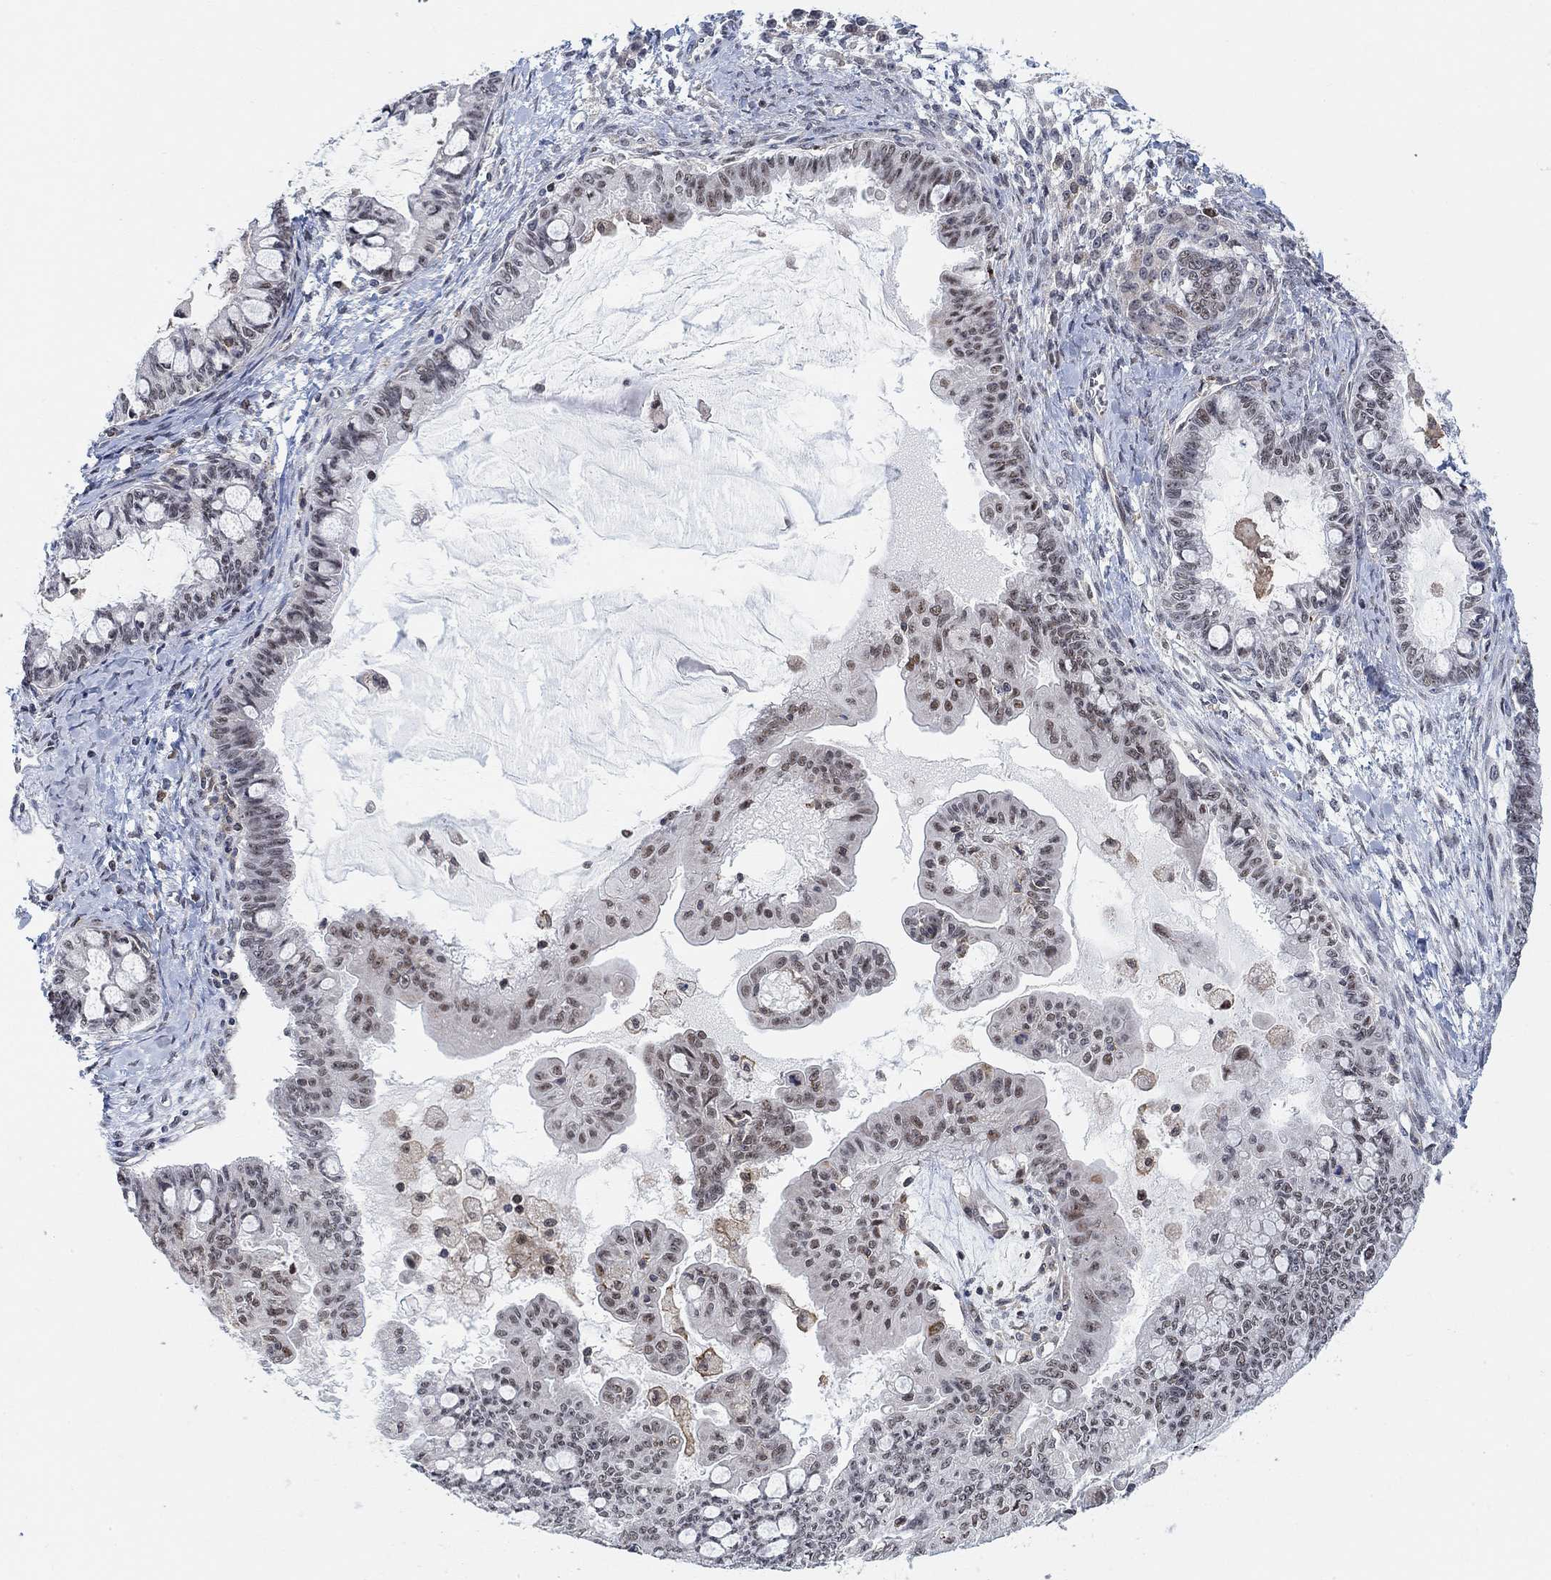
{"staining": {"intensity": "moderate", "quantity": "25%-75%", "location": "nuclear"}, "tissue": "ovarian cancer", "cell_type": "Tumor cells", "image_type": "cancer", "snomed": [{"axis": "morphology", "description": "Cystadenocarcinoma, mucinous, NOS"}, {"axis": "topography", "description": "Ovary"}], "caption": "Immunohistochemical staining of mucinous cystadenocarcinoma (ovarian) shows moderate nuclear protein expression in about 25%-75% of tumor cells. (DAB IHC with brightfield microscopy, high magnification).", "gene": "PWWP2B", "patient": {"sex": "female", "age": 63}}